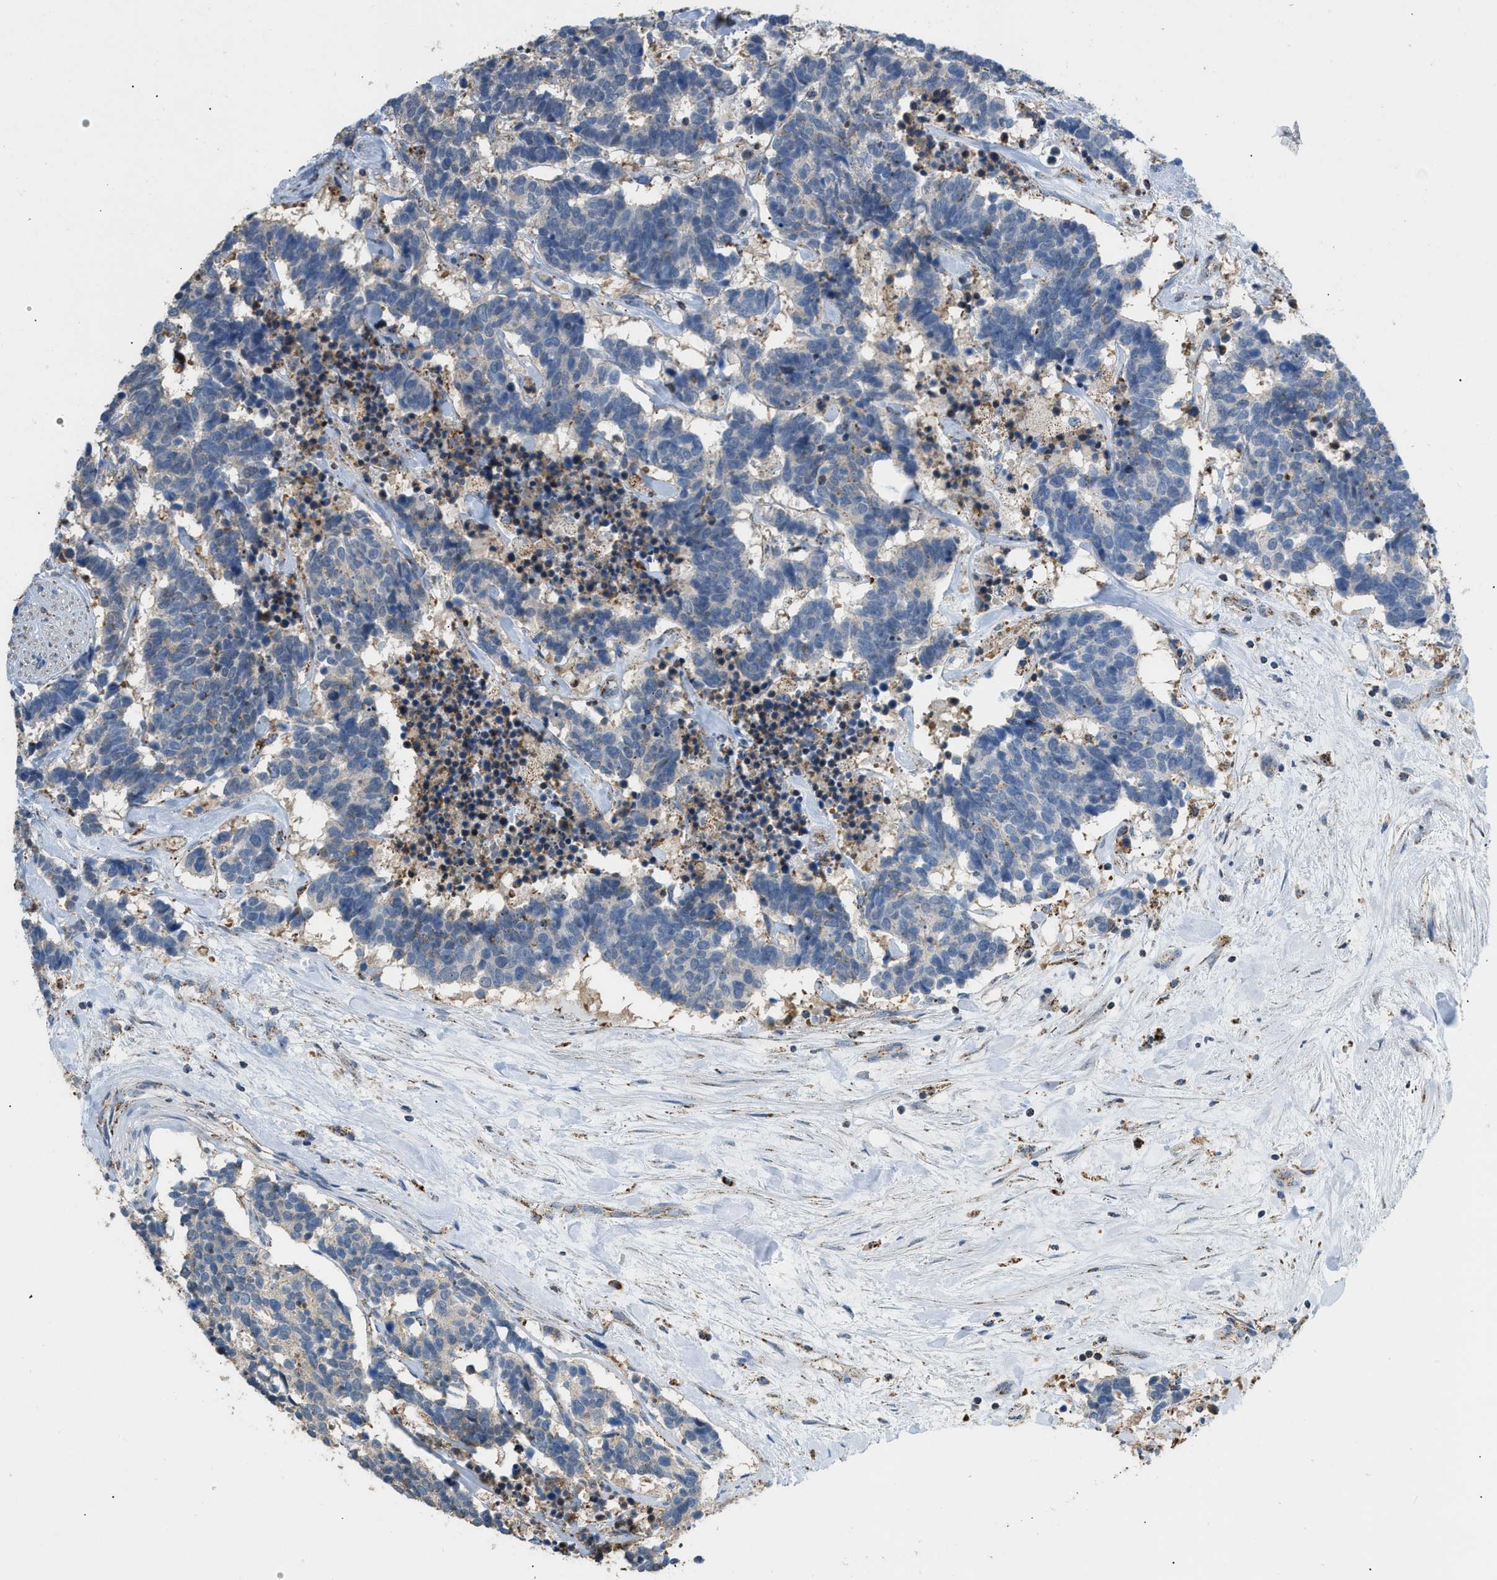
{"staining": {"intensity": "negative", "quantity": "none", "location": "none"}, "tissue": "carcinoid", "cell_type": "Tumor cells", "image_type": "cancer", "snomed": [{"axis": "morphology", "description": "Carcinoma, NOS"}, {"axis": "morphology", "description": "Carcinoid, malignant, NOS"}, {"axis": "topography", "description": "Urinary bladder"}], "caption": "IHC photomicrograph of neoplastic tissue: human carcinoid stained with DAB (3,3'-diaminobenzidine) exhibits no significant protein positivity in tumor cells. (Brightfield microscopy of DAB (3,3'-diaminobenzidine) immunohistochemistry at high magnification).", "gene": "ETFB", "patient": {"sex": "male", "age": 57}}